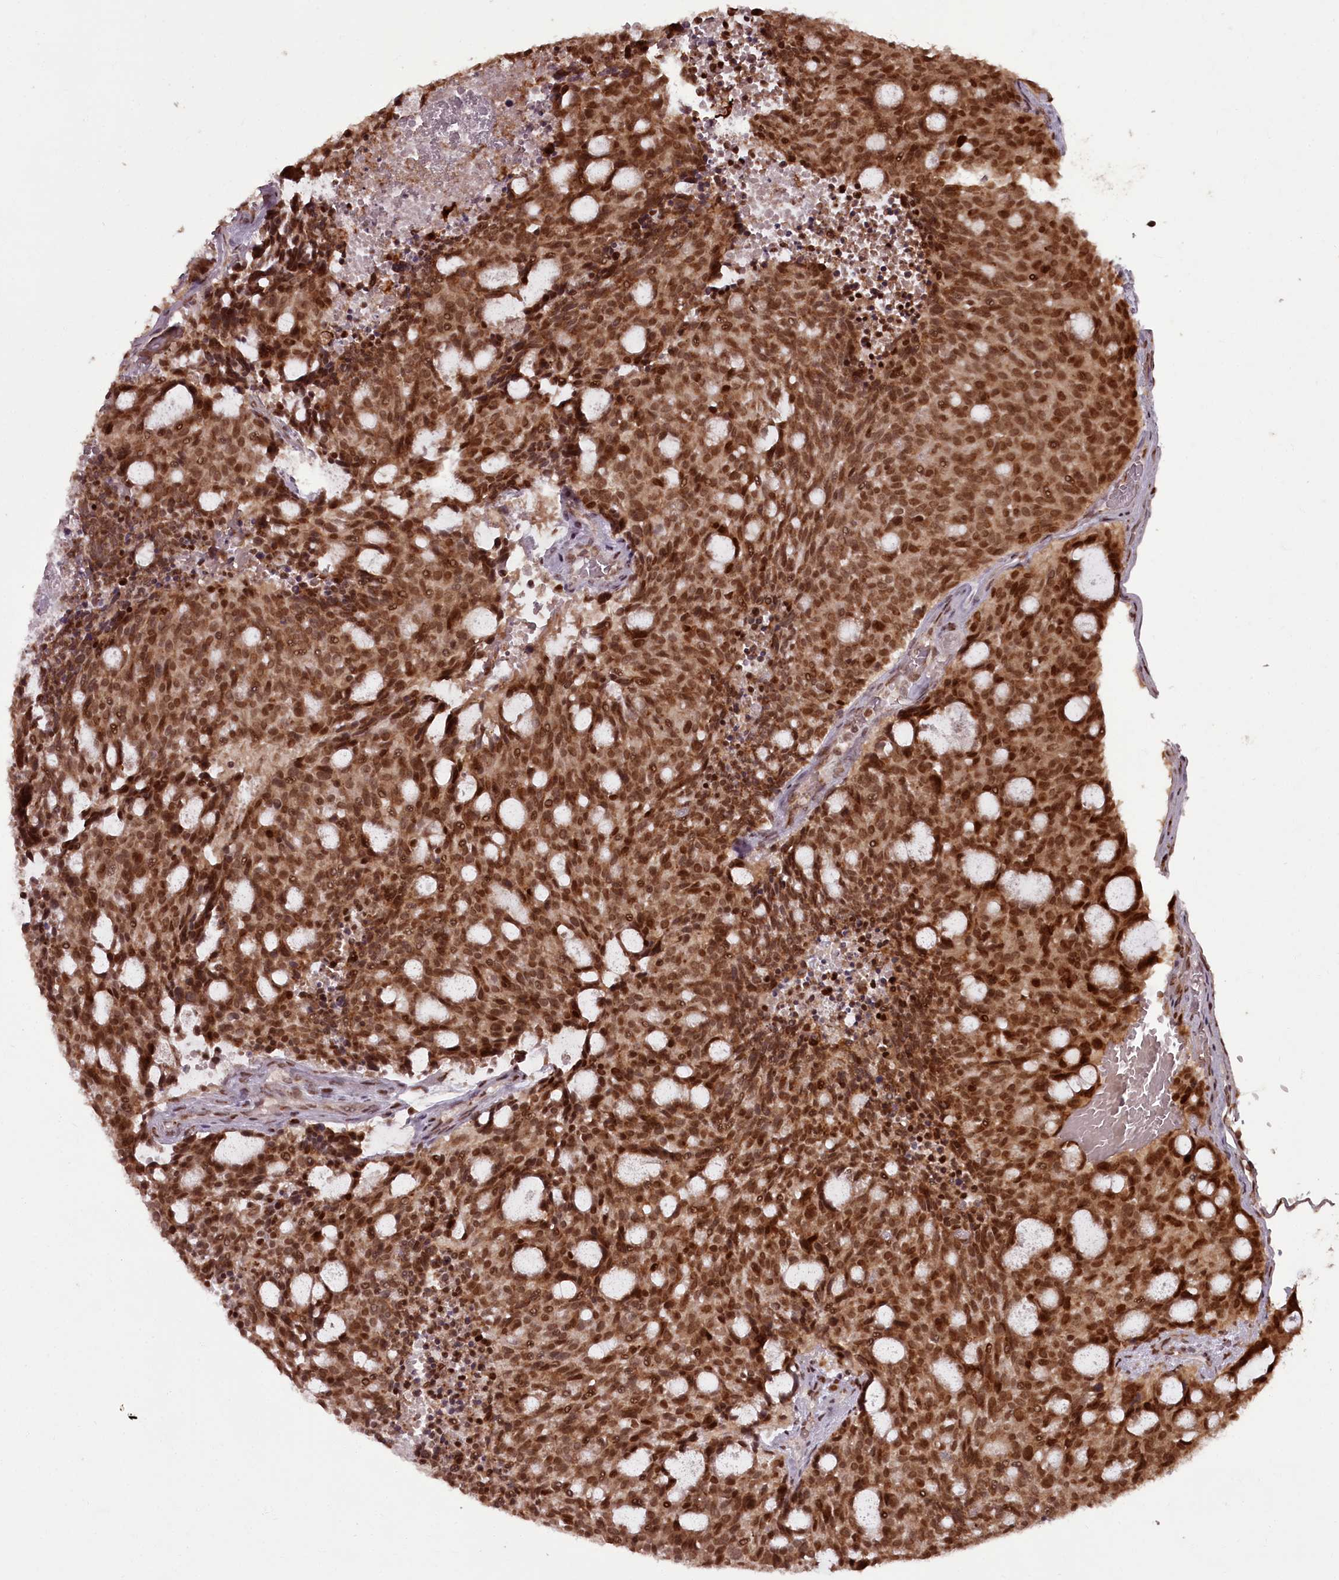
{"staining": {"intensity": "strong", "quantity": ">75%", "location": "nuclear"}, "tissue": "carcinoid", "cell_type": "Tumor cells", "image_type": "cancer", "snomed": [{"axis": "morphology", "description": "Carcinoid, malignant, NOS"}, {"axis": "topography", "description": "Pancreas"}], "caption": "Immunohistochemistry photomicrograph of neoplastic tissue: human malignant carcinoid stained using immunohistochemistry (IHC) shows high levels of strong protein expression localized specifically in the nuclear of tumor cells, appearing as a nuclear brown color.", "gene": "CEP83", "patient": {"sex": "female", "age": 54}}